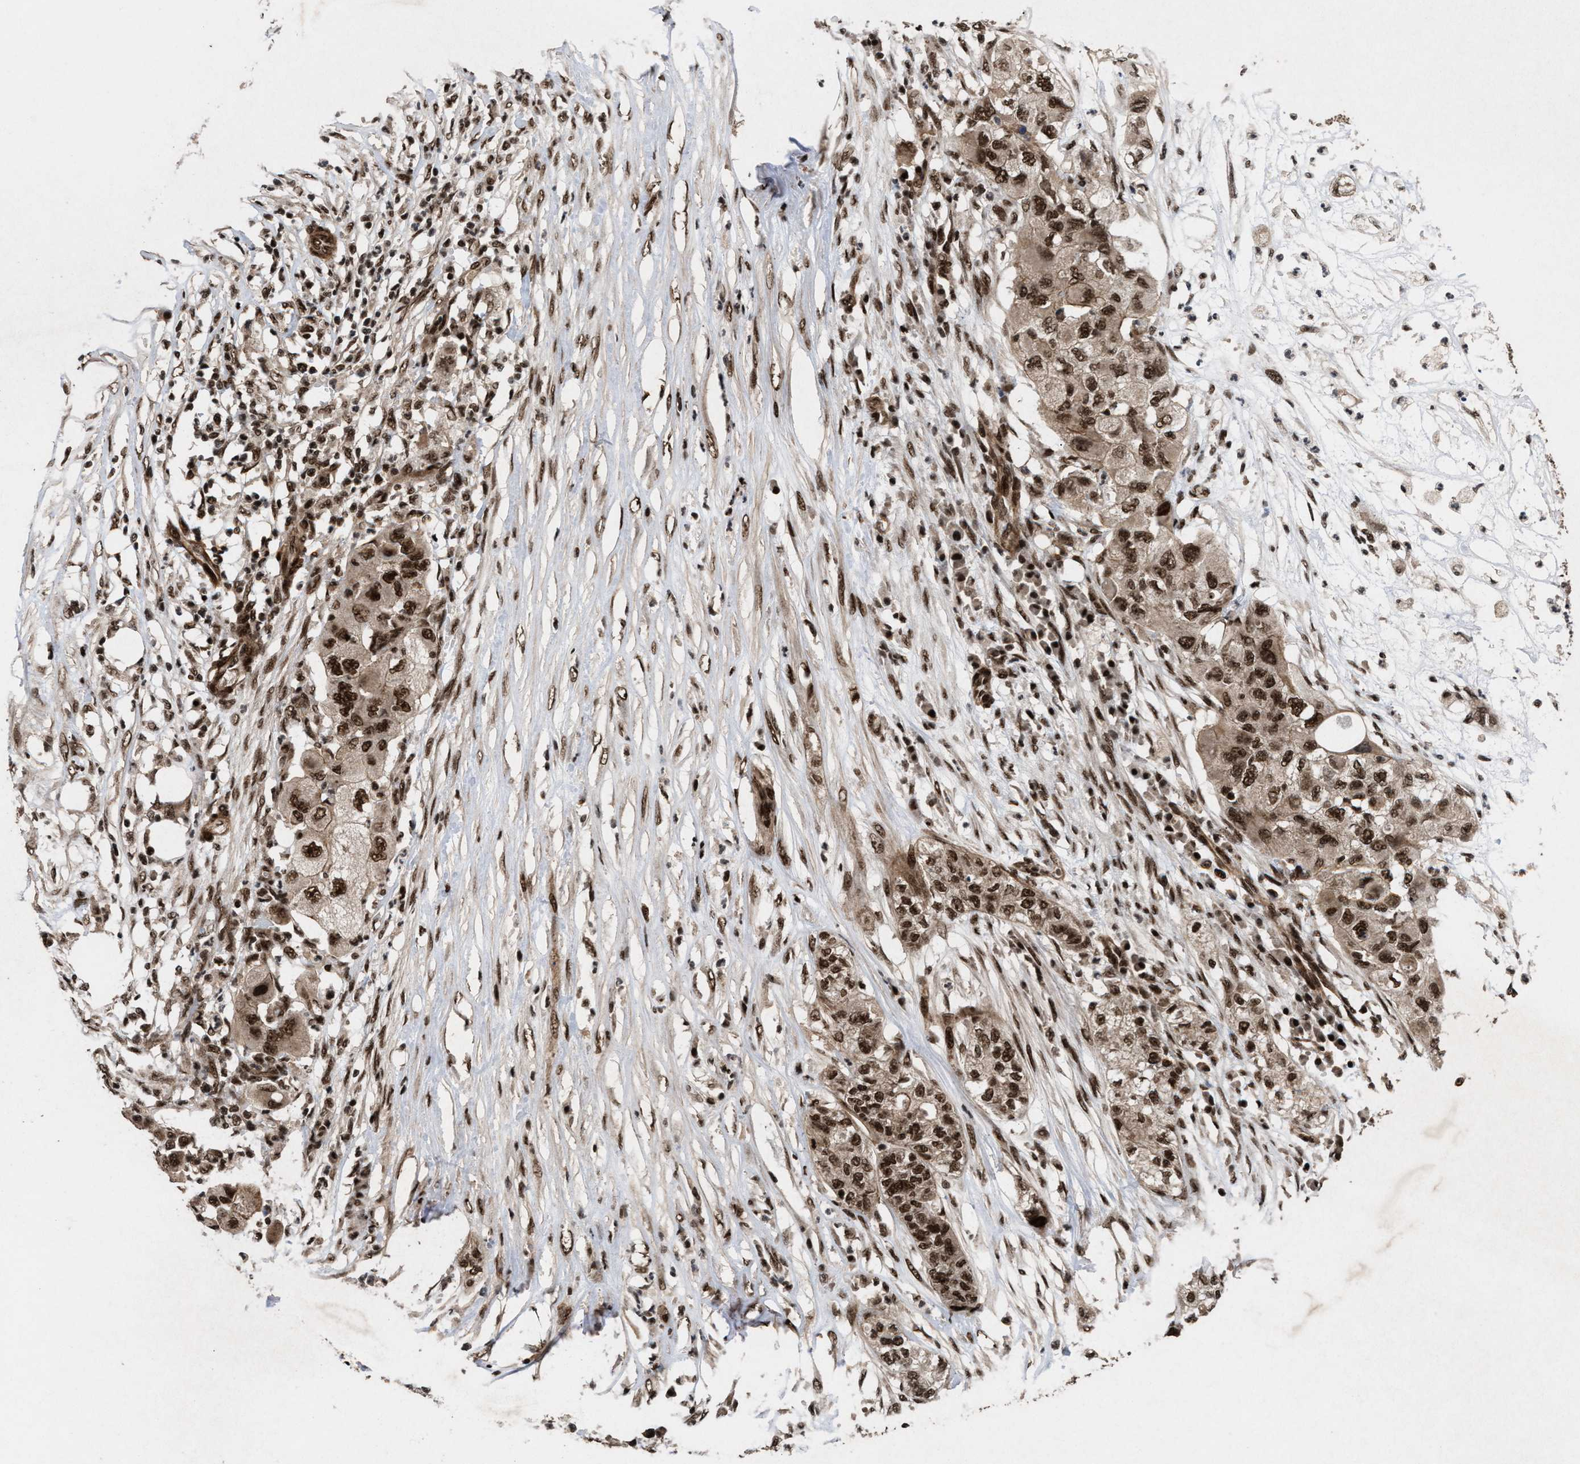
{"staining": {"intensity": "moderate", "quantity": ">75%", "location": "cytoplasmic/membranous,nuclear"}, "tissue": "pancreatic cancer", "cell_type": "Tumor cells", "image_type": "cancer", "snomed": [{"axis": "morphology", "description": "Adenocarcinoma, NOS"}, {"axis": "topography", "description": "Pancreas"}], "caption": "A brown stain highlights moderate cytoplasmic/membranous and nuclear expression of a protein in human pancreatic cancer tumor cells. The protein is shown in brown color, while the nuclei are stained blue.", "gene": "WIZ", "patient": {"sex": "female", "age": 78}}